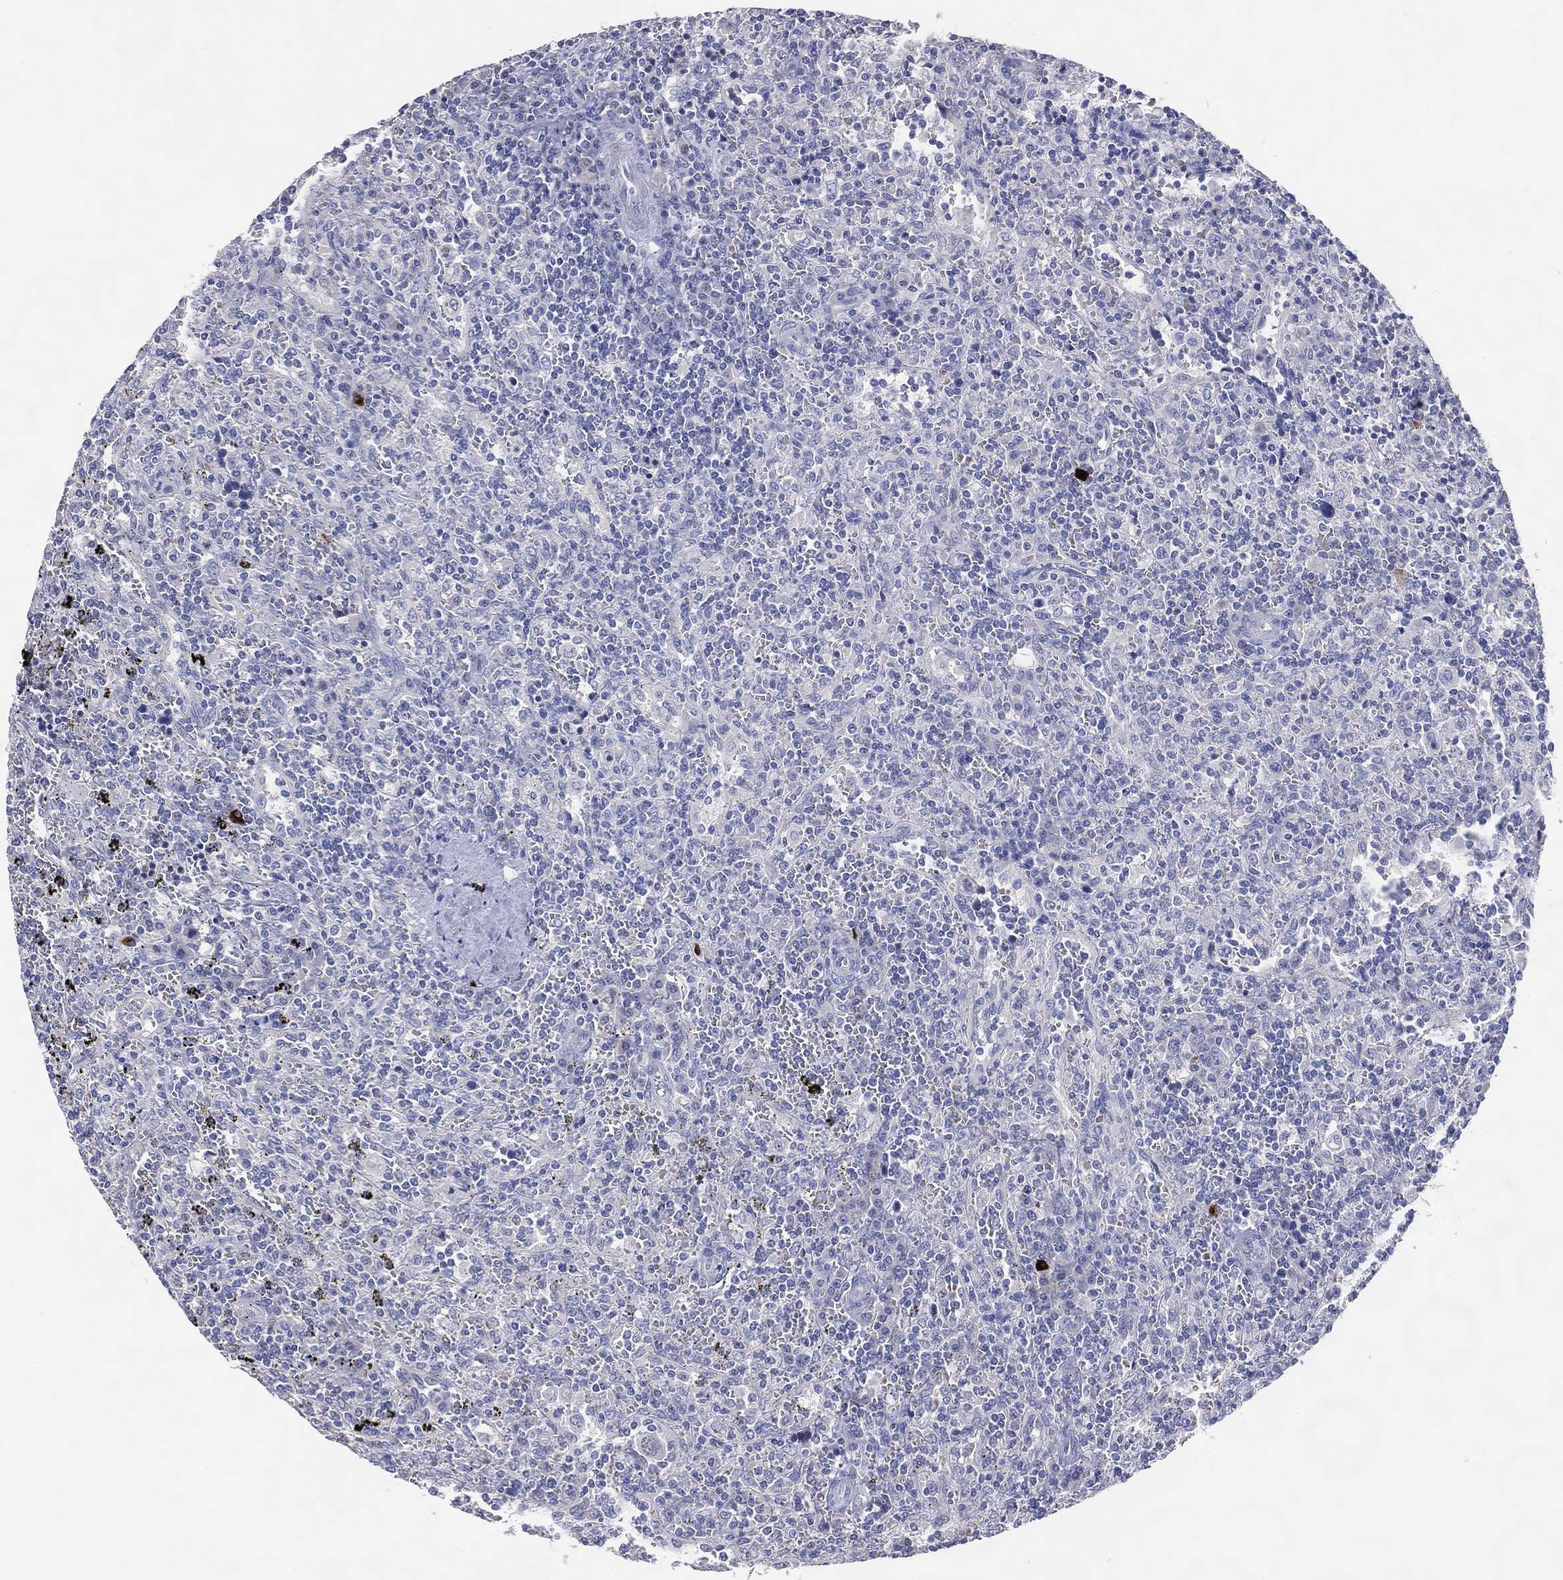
{"staining": {"intensity": "negative", "quantity": "none", "location": "none"}, "tissue": "lymphoma", "cell_type": "Tumor cells", "image_type": "cancer", "snomed": [{"axis": "morphology", "description": "Malignant lymphoma, non-Hodgkin's type, Low grade"}, {"axis": "topography", "description": "Spleen"}], "caption": "High magnification brightfield microscopy of lymphoma stained with DAB (brown) and counterstained with hematoxylin (blue): tumor cells show no significant staining.", "gene": "DNAH6", "patient": {"sex": "male", "age": 62}}